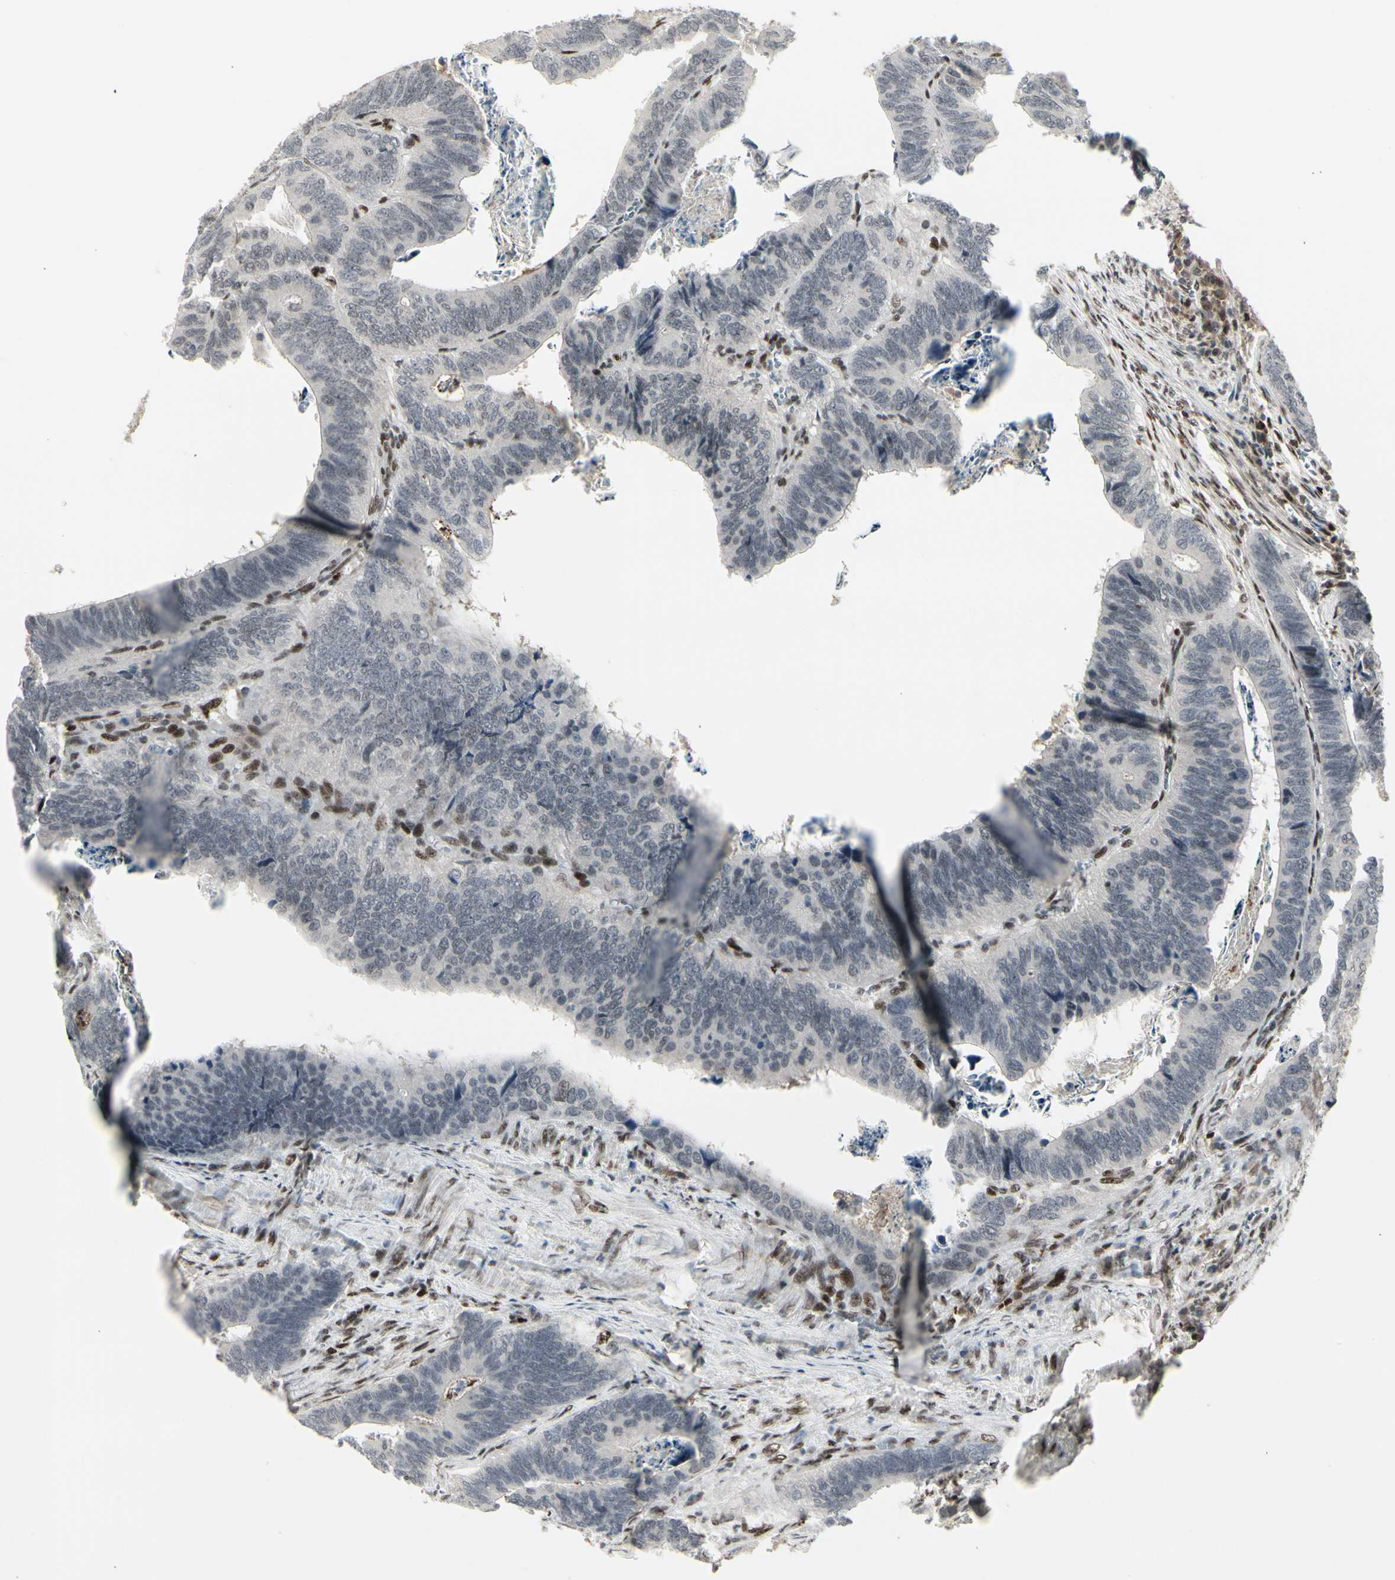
{"staining": {"intensity": "negative", "quantity": "none", "location": "none"}, "tissue": "colorectal cancer", "cell_type": "Tumor cells", "image_type": "cancer", "snomed": [{"axis": "morphology", "description": "Adenocarcinoma, NOS"}, {"axis": "topography", "description": "Colon"}], "caption": "Human adenocarcinoma (colorectal) stained for a protein using immunohistochemistry (IHC) demonstrates no positivity in tumor cells.", "gene": "FOXJ2", "patient": {"sex": "male", "age": 72}}